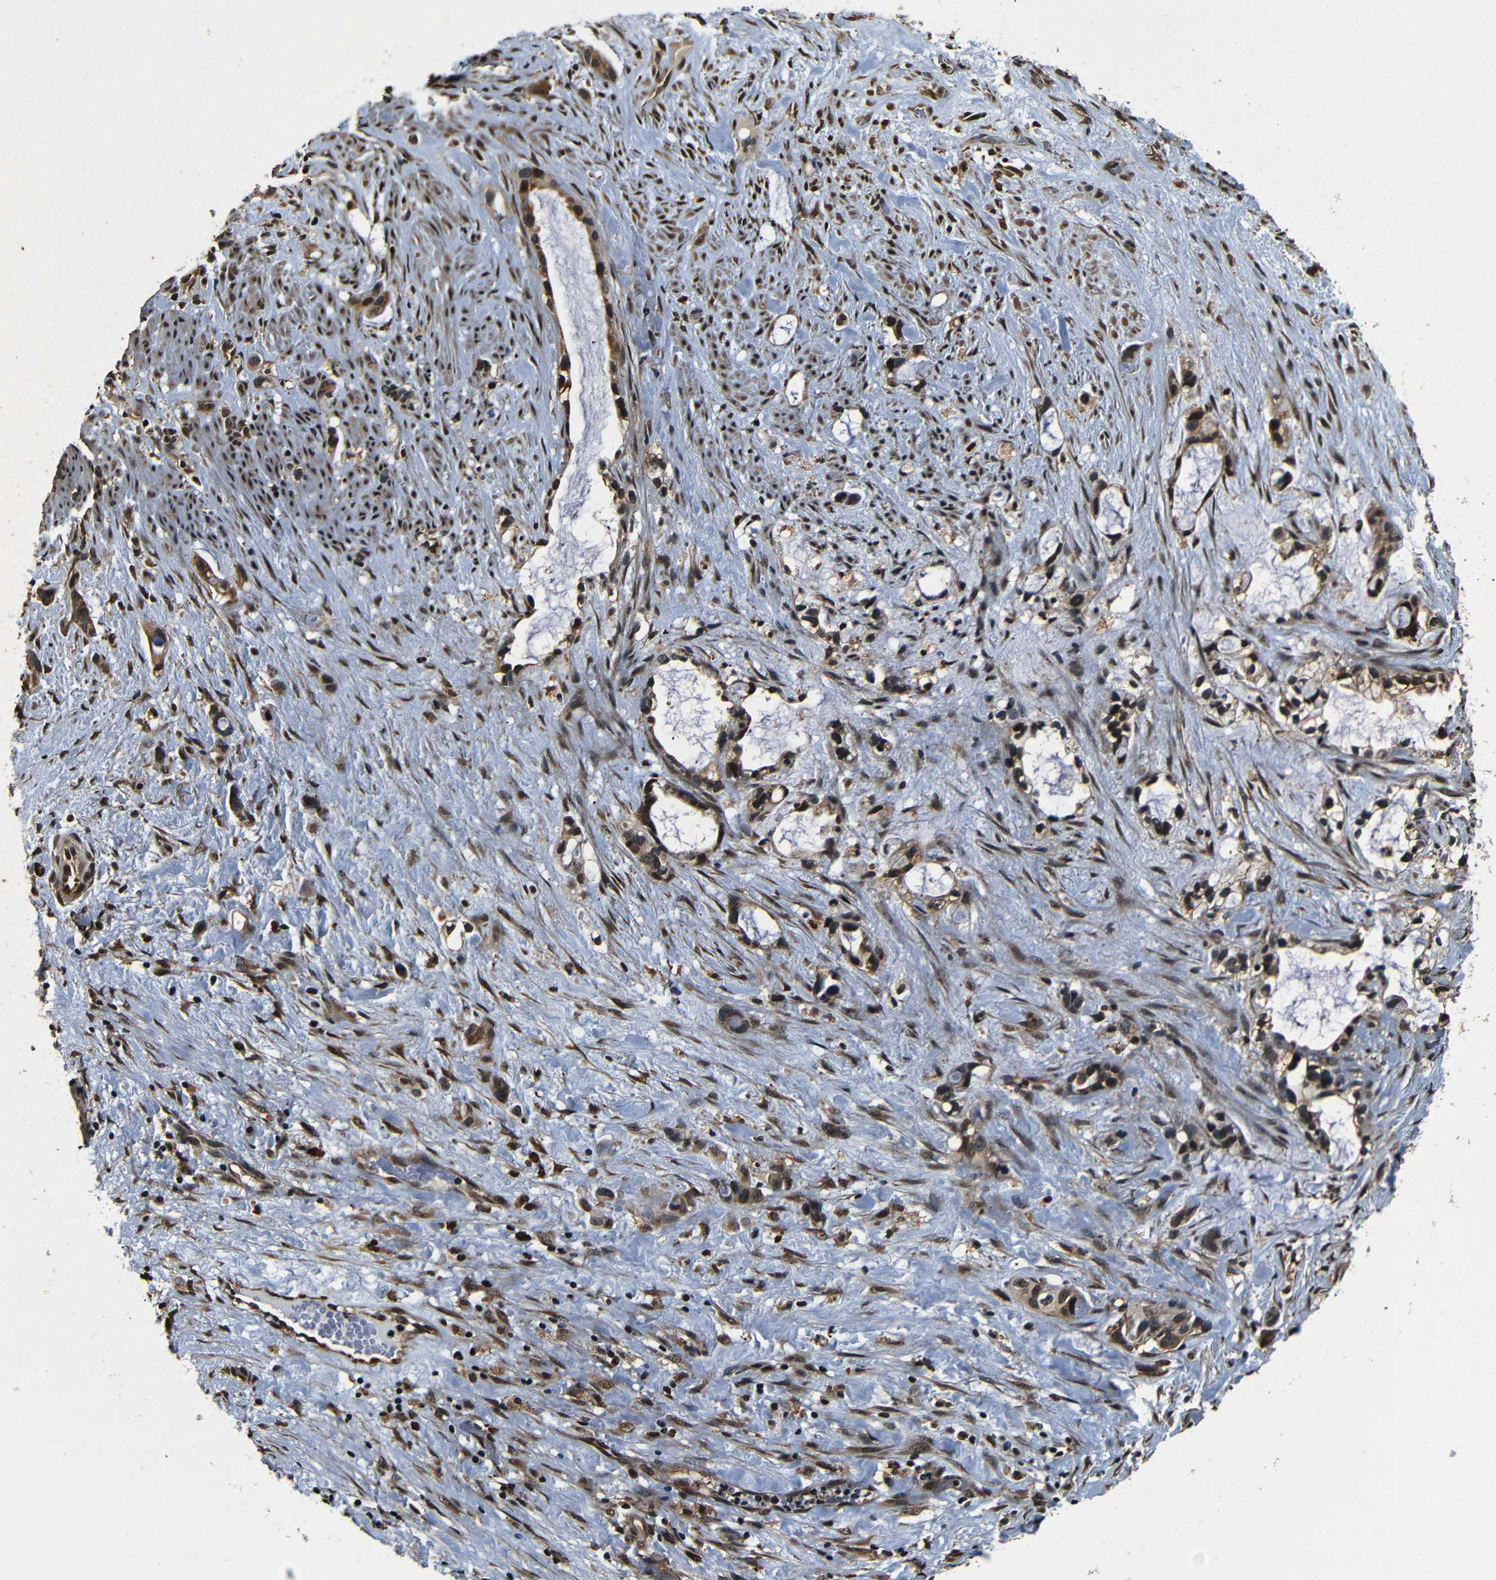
{"staining": {"intensity": "moderate", "quantity": ">75%", "location": "cytoplasmic/membranous,nuclear"}, "tissue": "liver cancer", "cell_type": "Tumor cells", "image_type": "cancer", "snomed": [{"axis": "morphology", "description": "Cholangiocarcinoma"}, {"axis": "topography", "description": "Liver"}], "caption": "This image demonstrates liver cancer (cholangiocarcinoma) stained with immunohistochemistry (IHC) to label a protein in brown. The cytoplasmic/membranous and nuclear of tumor cells show moderate positivity for the protein. Nuclei are counter-stained blue.", "gene": "NCBP3", "patient": {"sex": "female", "age": 65}}